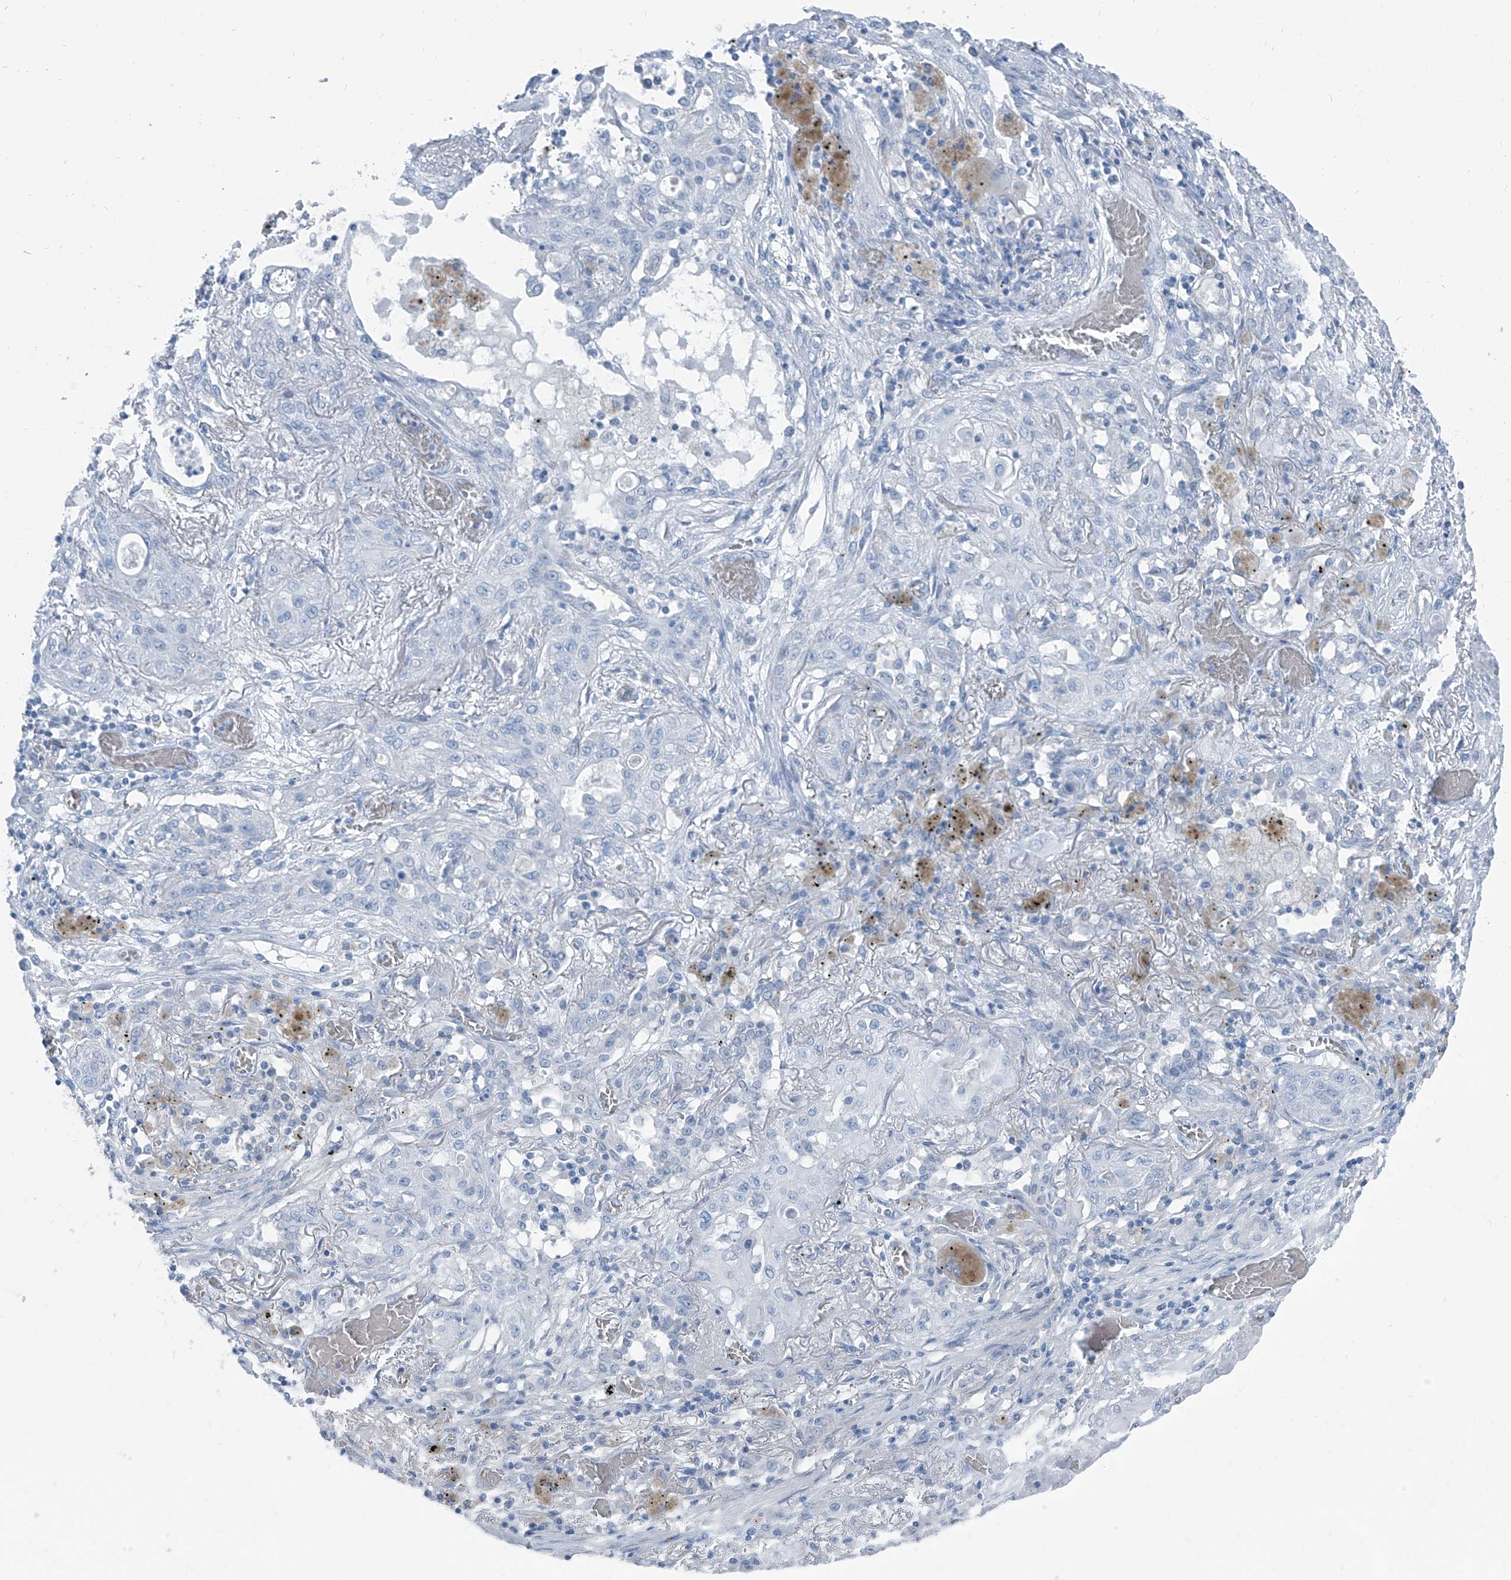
{"staining": {"intensity": "negative", "quantity": "none", "location": "none"}, "tissue": "lung cancer", "cell_type": "Tumor cells", "image_type": "cancer", "snomed": [{"axis": "morphology", "description": "Squamous cell carcinoma, NOS"}, {"axis": "topography", "description": "Lung"}], "caption": "Histopathology image shows no protein positivity in tumor cells of squamous cell carcinoma (lung) tissue.", "gene": "RGN", "patient": {"sex": "female", "age": 47}}